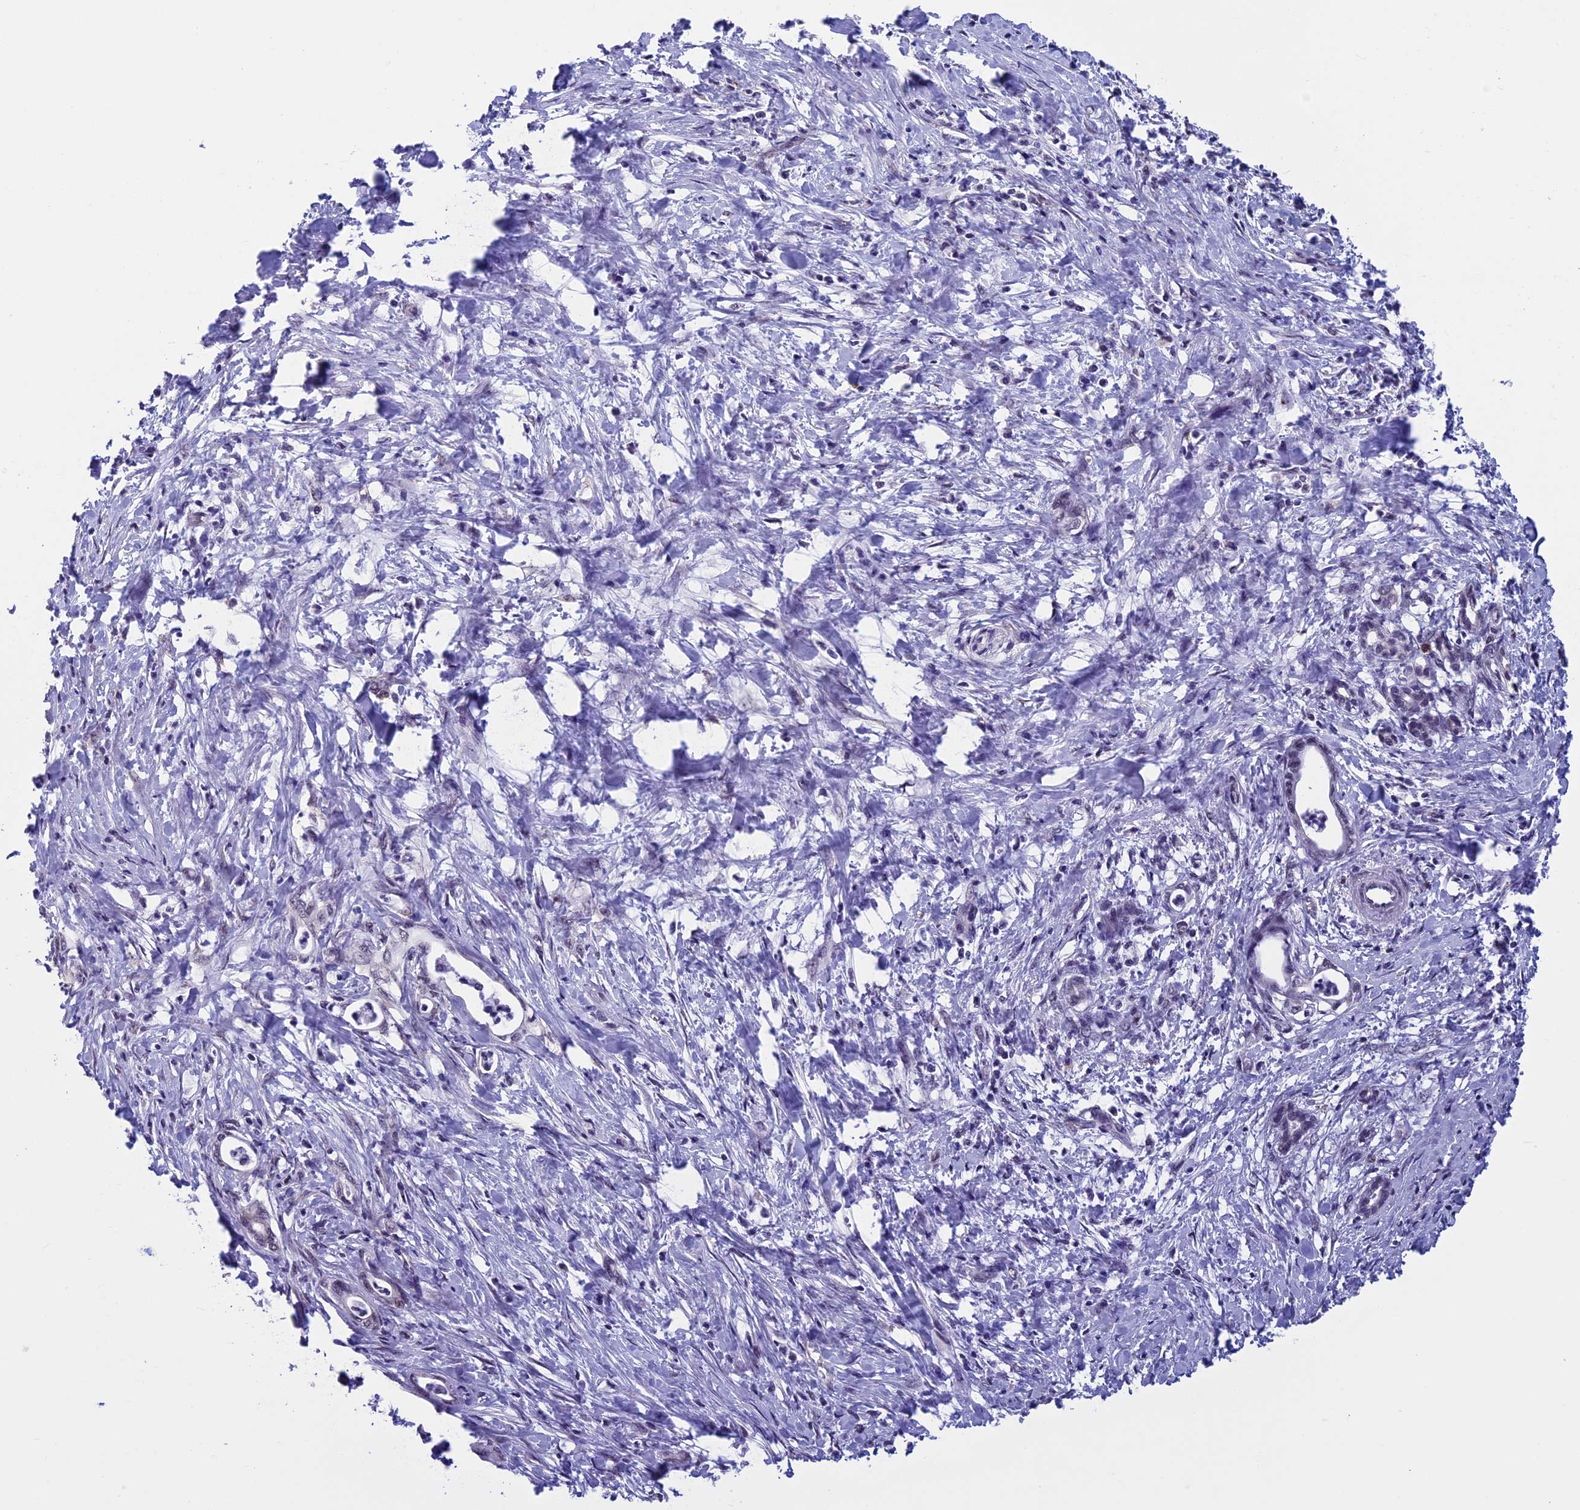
{"staining": {"intensity": "negative", "quantity": "none", "location": "none"}, "tissue": "pancreatic cancer", "cell_type": "Tumor cells", "image_type": "cancer", "snomed": [{"axis": "morphology", "description": "Adenocarcinoma, NOS"}, {"axis": "topography", "description": "Pancreas"}], "caption": "IHC micrograph of neoplastic tissue: pancreatic cancer (adenocarcinoma) stained with DAB (3,3'-diaminobenzidine) exhibits no significant protein expression in tumor cells.", "gene": "RNF40", "patient": {"sex": "female", "age": 55}}